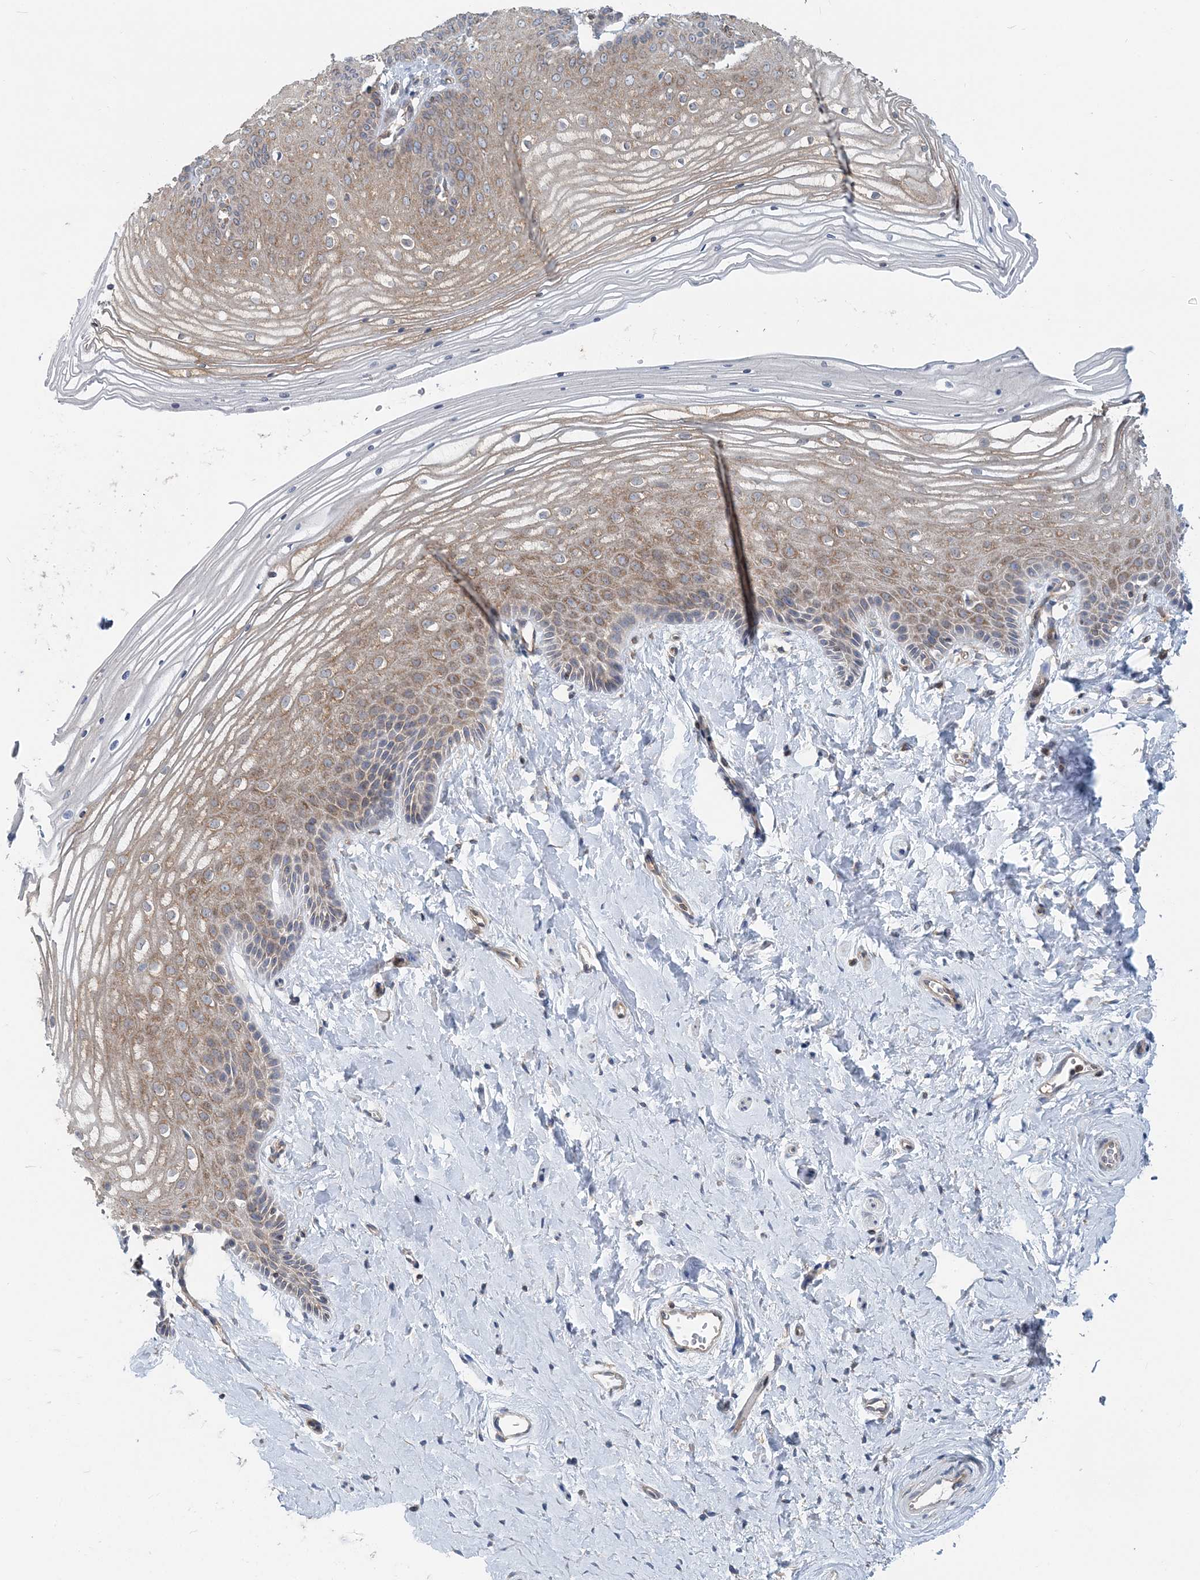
{"staining": {"intensity": "moderate", "quantity": ">75%", "location": "cytoplasmic/membranous"}, "tissue": "vagina", "cell_type": "Squamous epithelial cells", "image_type": "normal", "snomed": [{"axis": "morphology", "description": "Normal tissue, NOS"}, {"axis": "topography", "description": "Vagina"}, {"axis": "topography", "description": "Cervix"}], "caption": "This micrograph demonstrates immunohistochemistry (IHC) staining of normal human vagina, with medium moderate cytoplasmic/membranous staining in approximately >75% of squamous epithelial cells.", "gene": "MOB4", "patient": {"sex": "female", "age": 40}}